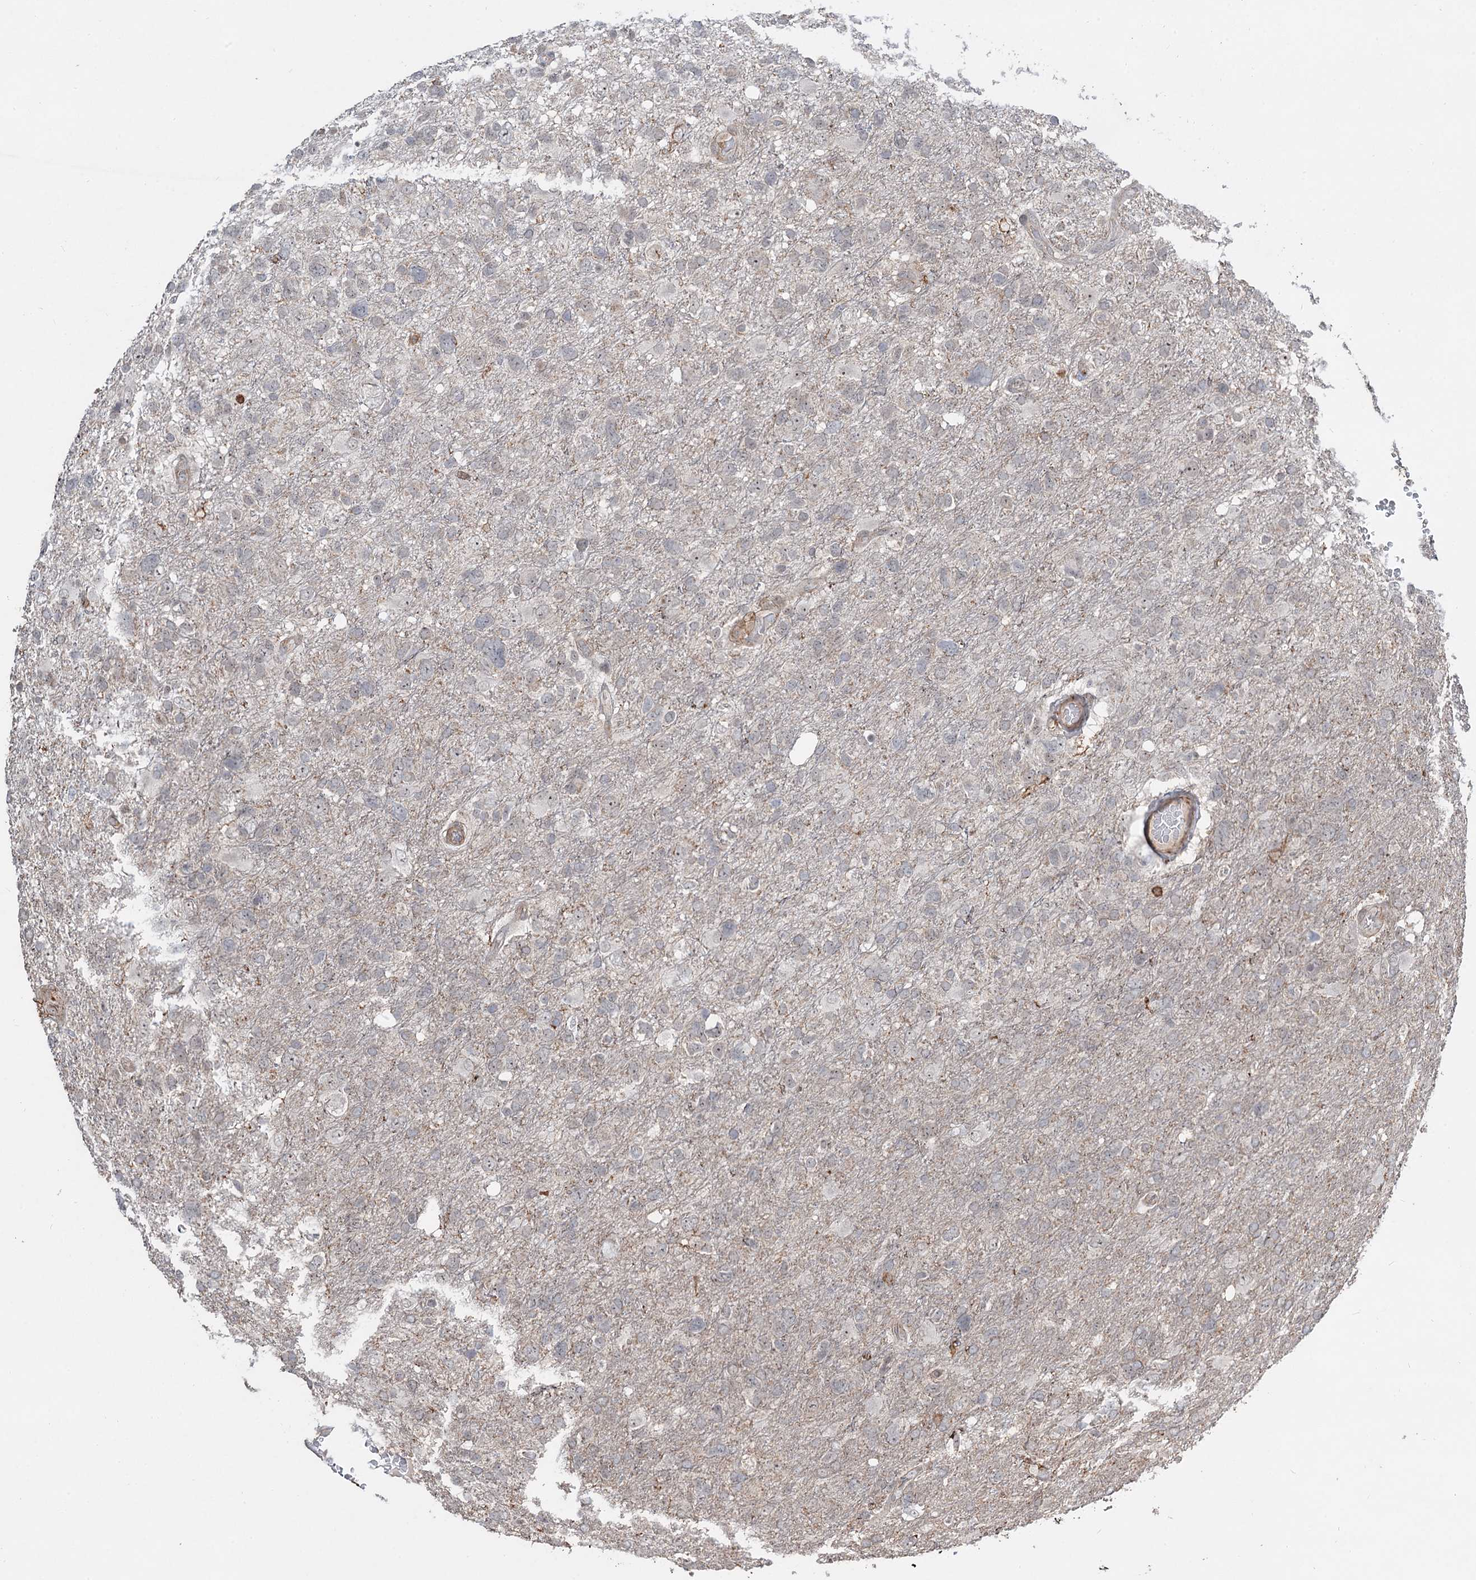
{"staining": {"intensity": "negative", "quantity": "none", "location": "none"}, "tissue": "glioma", "cell_type": "Tumor cells", "image_type": "cancer", "snomed": [{"axis": "morphology", "description": "Glioma, malignant, High grade"}, {"axis": "topography", "description": "Brain"}], "caption": "An immunohistochemistry image of malignant glioma (high-grade) is shown. There is no staining in tumor cells of malignant glioma (high-grade).", "gene": "TMA16", "patient": {"sex": "male", "age": 61}}